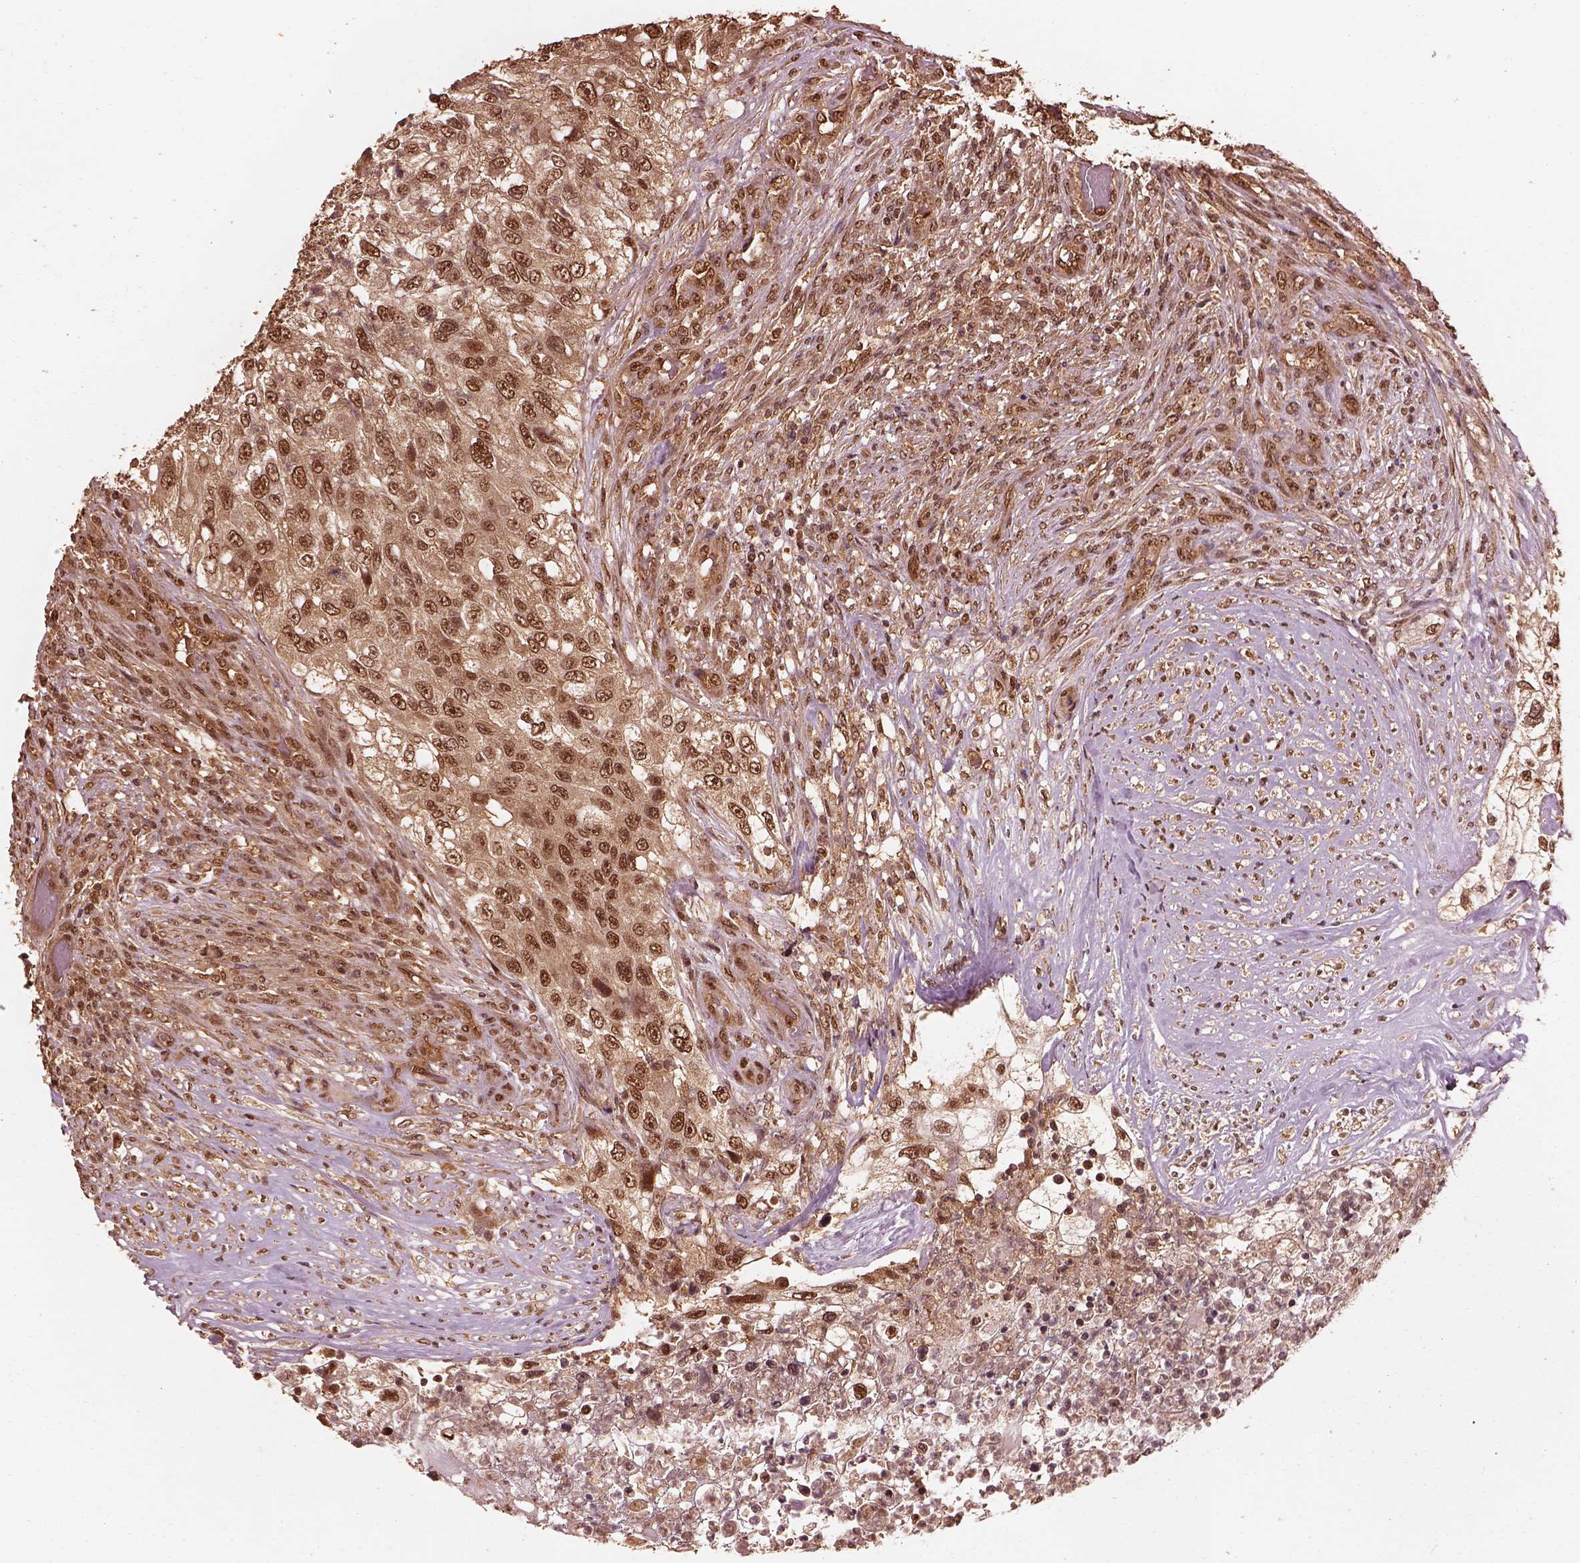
{"staining": {"intensity": "moderate", "quantity": ">75%", "location": "cytoplasmic/membranous,nuclear"}, "tissue": "urothelial cancer", "cell_type": "Tumor cells", "image_type": "cancer", "snomed": [{"axis": "morphology", "description": "Urothelial carcinoma, High grade"}, {"axis": "topography", "description": "Urinary bladder"}], "caption": "The micrograph exhibits immunohistochemical staining of urothelial cancer. There is moderate cytoplasmic/membranous and nuclear staining is identified in about >75% of tumor cells. Using DAB (brown) and hematoxylin (blue) stains, captured at high magnification using brightfield microscopy.", "gene": "PSMC5", "patient": {"sex": "female", "age": 60}}